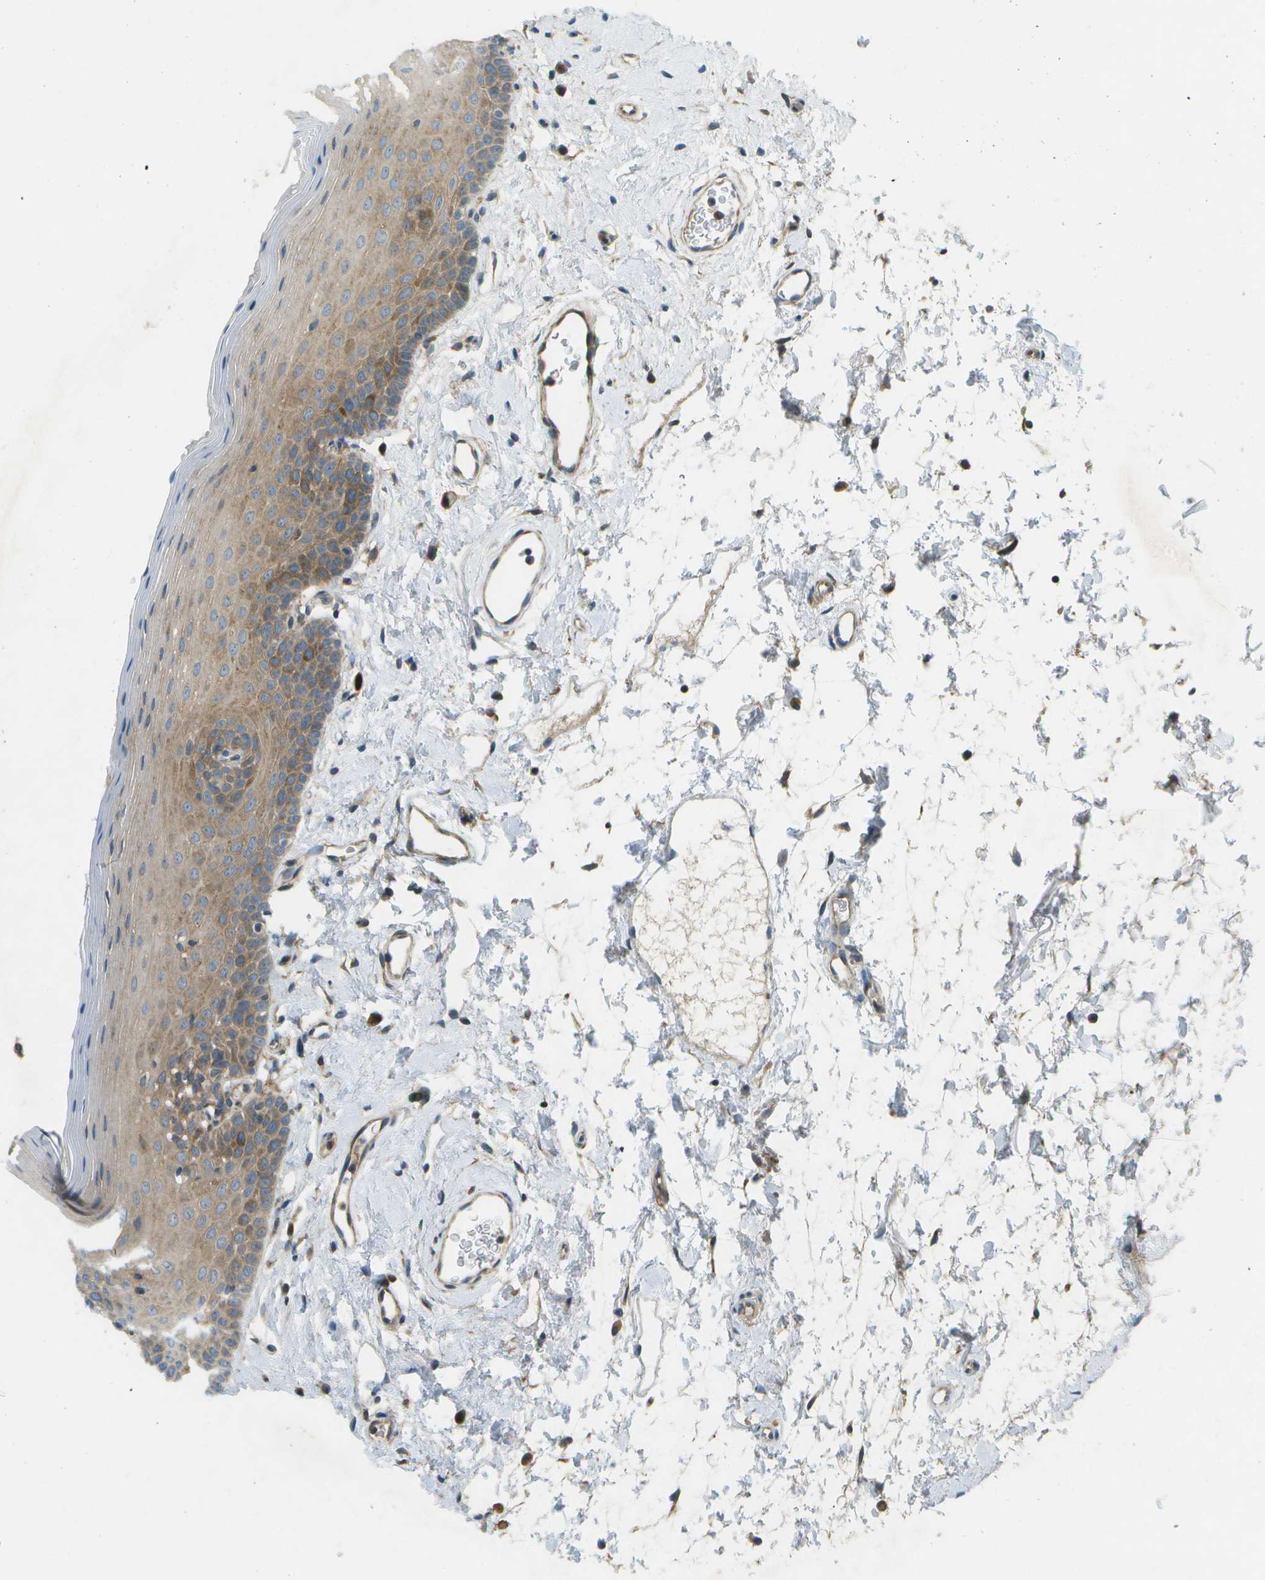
{"staining": {"intensity": "moderate", "quantity": "25%-75%", "location": "cytoplasmic/membranous"}, "tissue": "oral mucosa", "cell_type": "Squamous epithelial cells", "image_type": "normal", "snomed": [{"axis": "morphology", "description": "Normal tissue, NOS"}, {"axis": "topography", "description": "Oral tissue"}], "caption": "Immunohistochemistry (IHC) staining of unremarkable oral mucosa, which shows medium levels of moderate cytoplasmic/membranous expression in about 25%-75% of squamous epithelial cells indicating moderate cytoplasmic/membranous protein positivity. The staining was performed using DAB (brown) for protein detection and nuclei were counterstained in hematoxylin (blue).", "gene": "WNK2", "patient": {"sex": "male", "age": 66}}